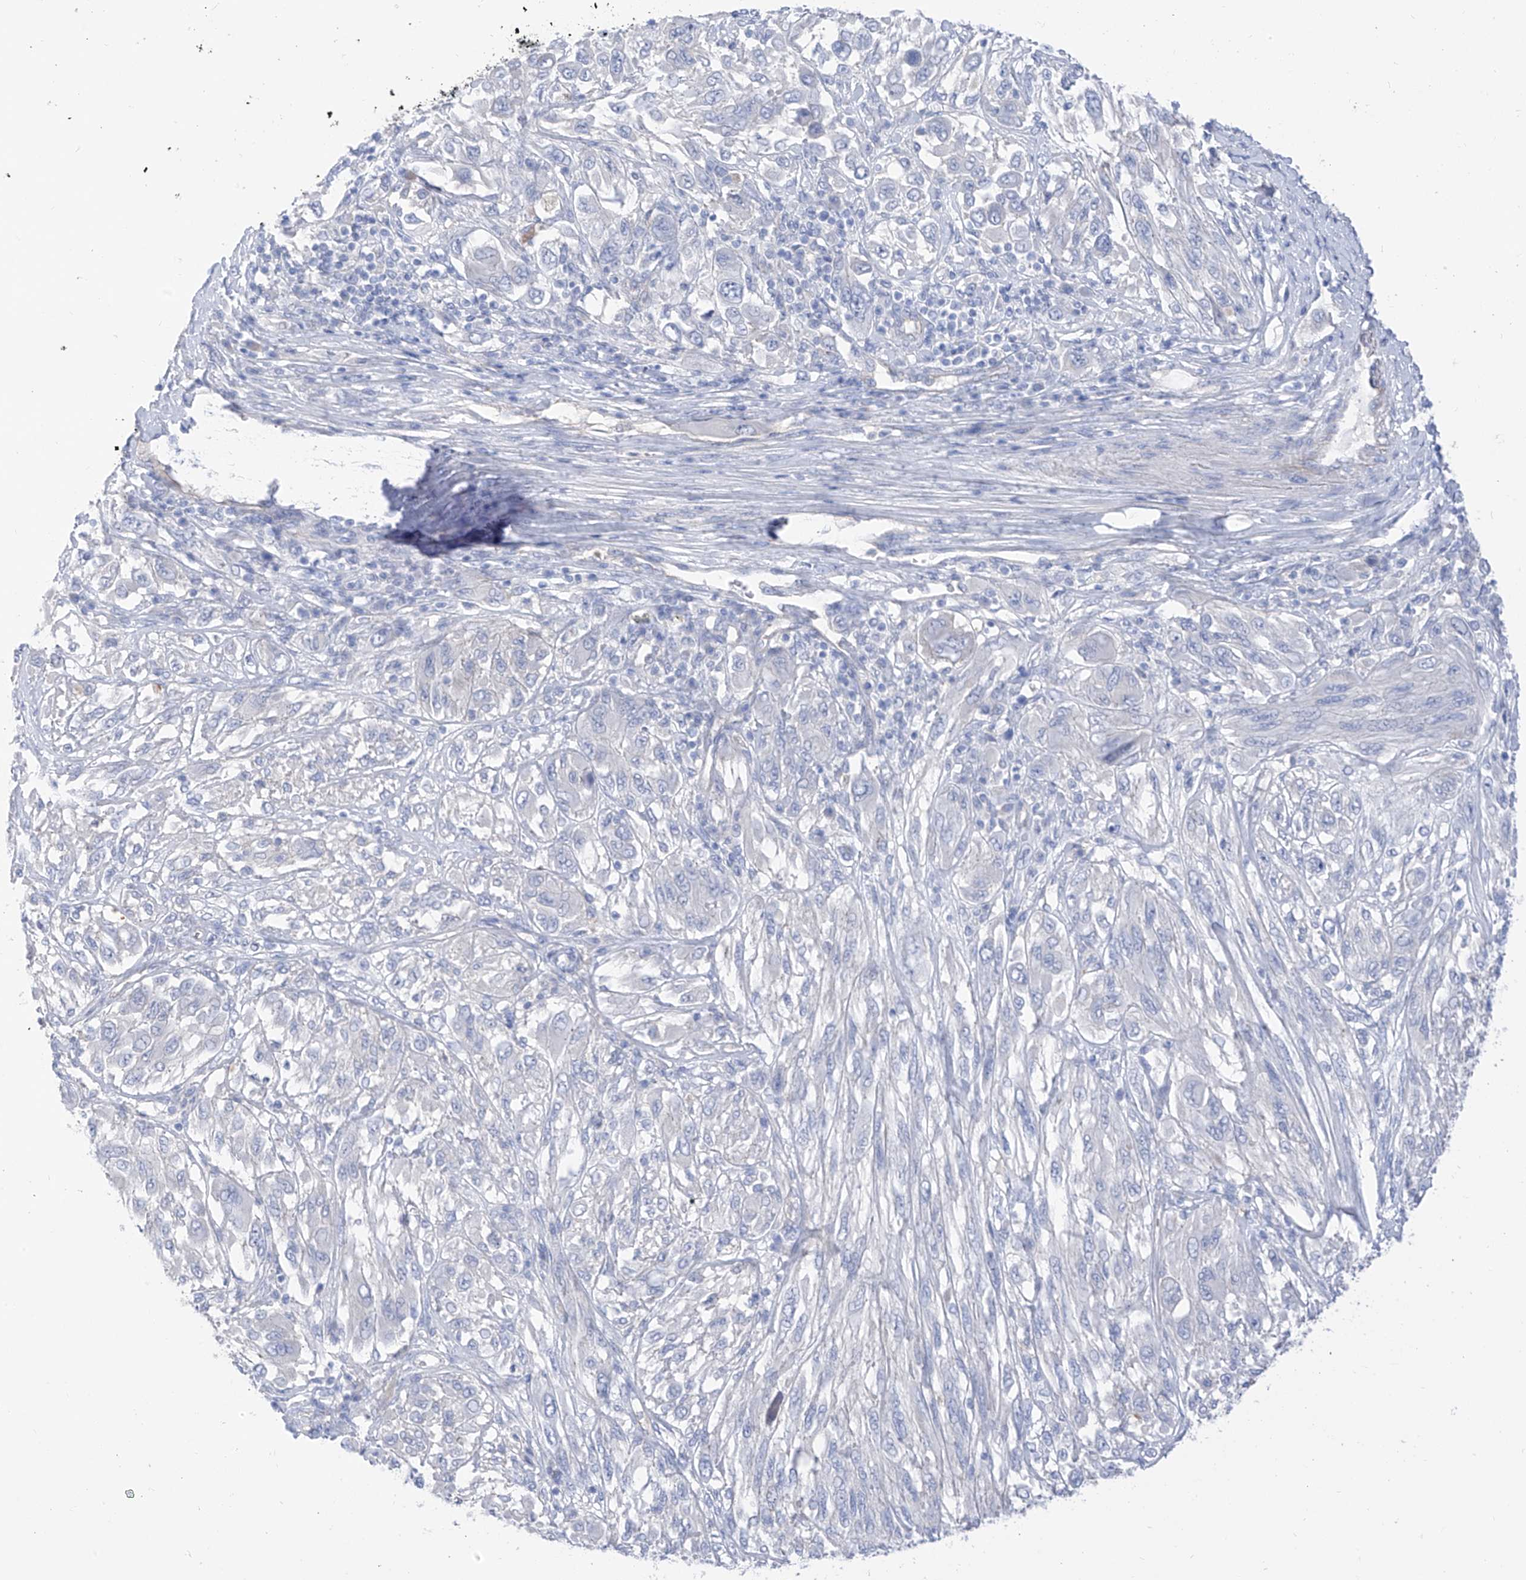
{"staining": {"intensity": "negative", "quantity": "none", "location": "none"}, "tissue": "melanoma", "cell_type": "Tumor cells", "image_type": "cancer", "snomed": [{"axis": "morphology", "description": "Malignant melanoma, NOS"}, {"axis": "topography", "description": "Skin"}], "caption": "Tumor cells show no significant positivity in melanoma.", "gene": "ITGA9", "patient": {"sex": "female", "age": 91}}